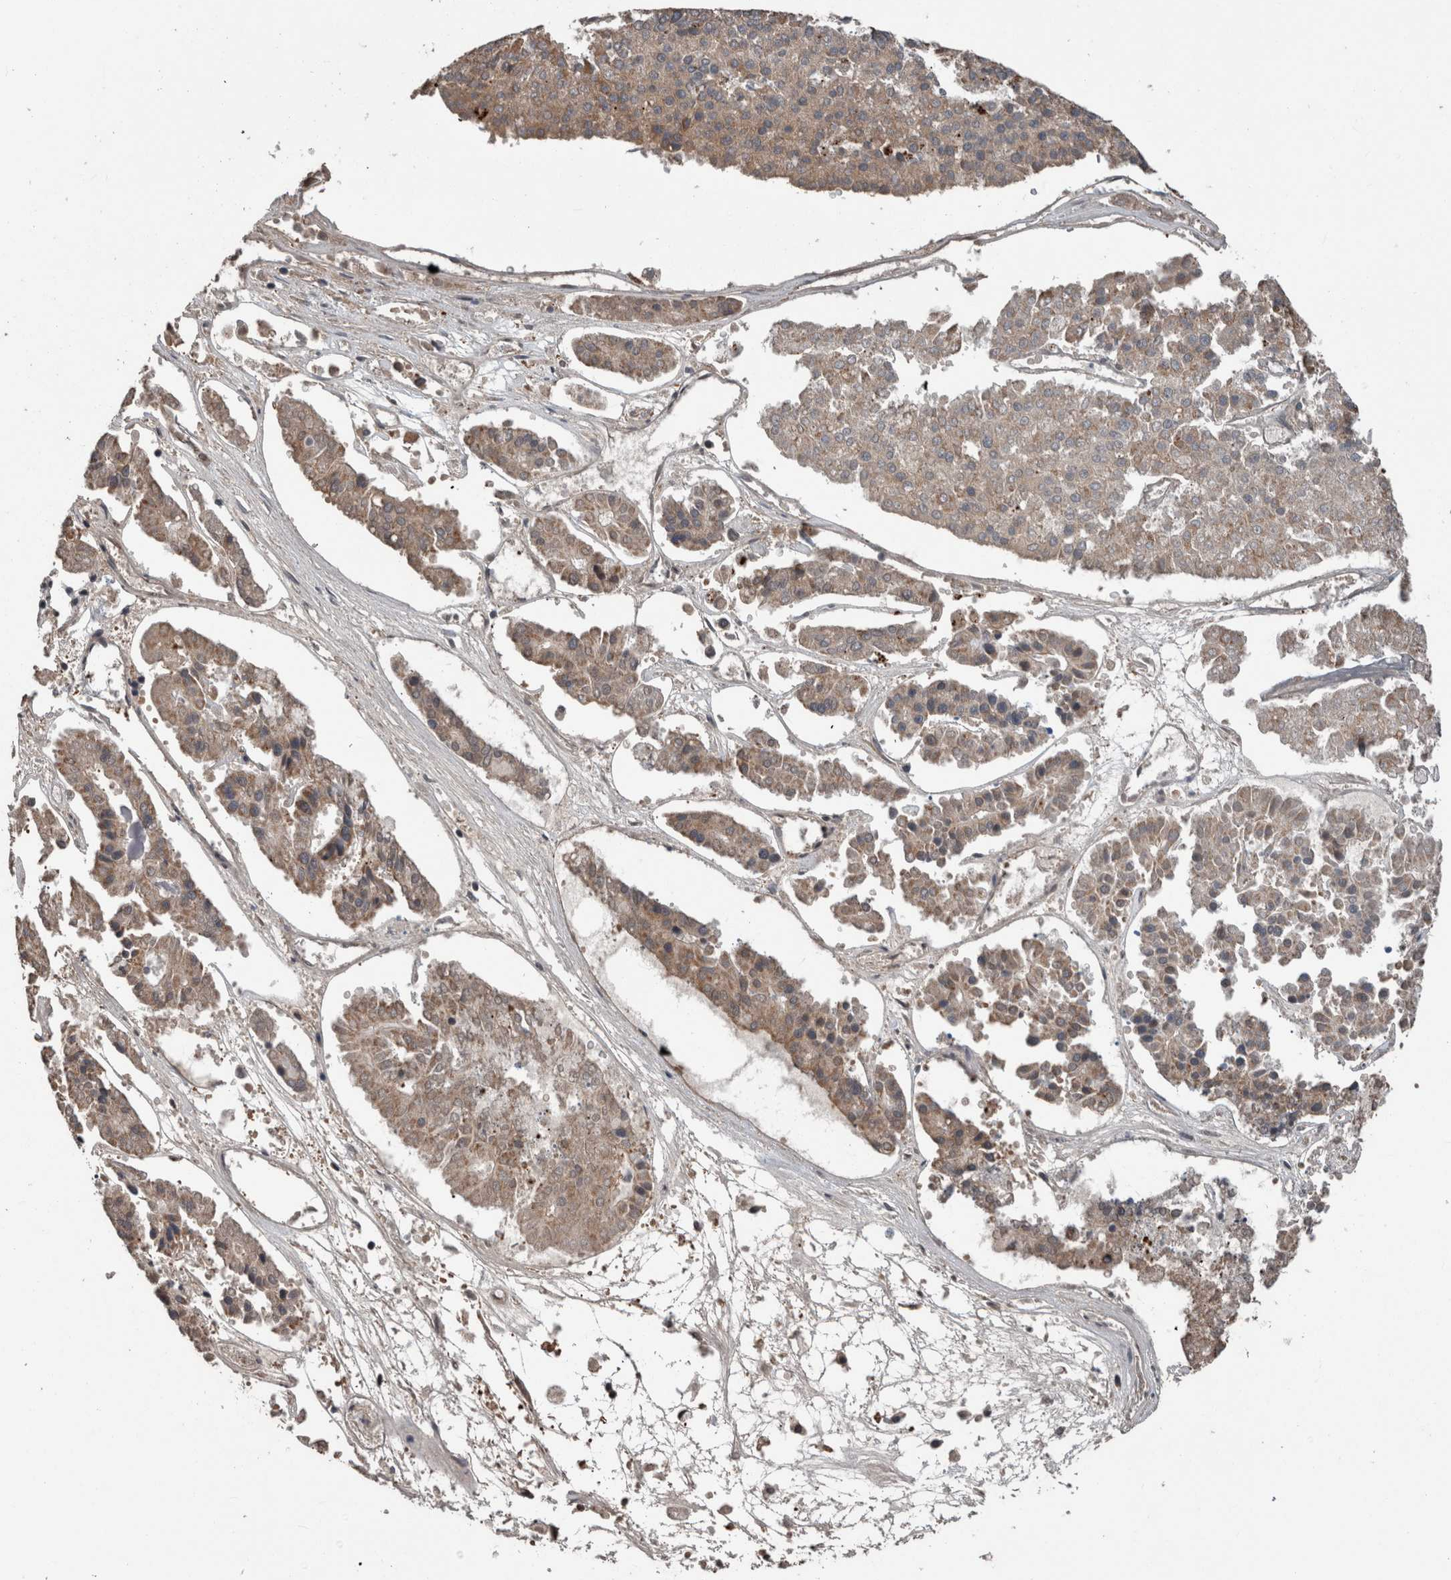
{"staining": {"intensity": "weak", "quantity": ">75%", "location": "cytoplasmic/membranous"}, "tissue": "pancreatic cancer", "cell_type": "Tumor cells", "image_type": "cancer", "snomed": [{"axis": "morphology", "description": "Adenocarcinoma, NOS"}, {"axis": "topography", "description": "Pancreas"}], "caption": "Tumor cells reveal low levels of weak cytoplasmic/membranous positivity in about >75% of cells in human pancreatic cancer (adenocarcinoma).", "gene": "RIOK3", "patient": {"sex": "male", "age": 50}}